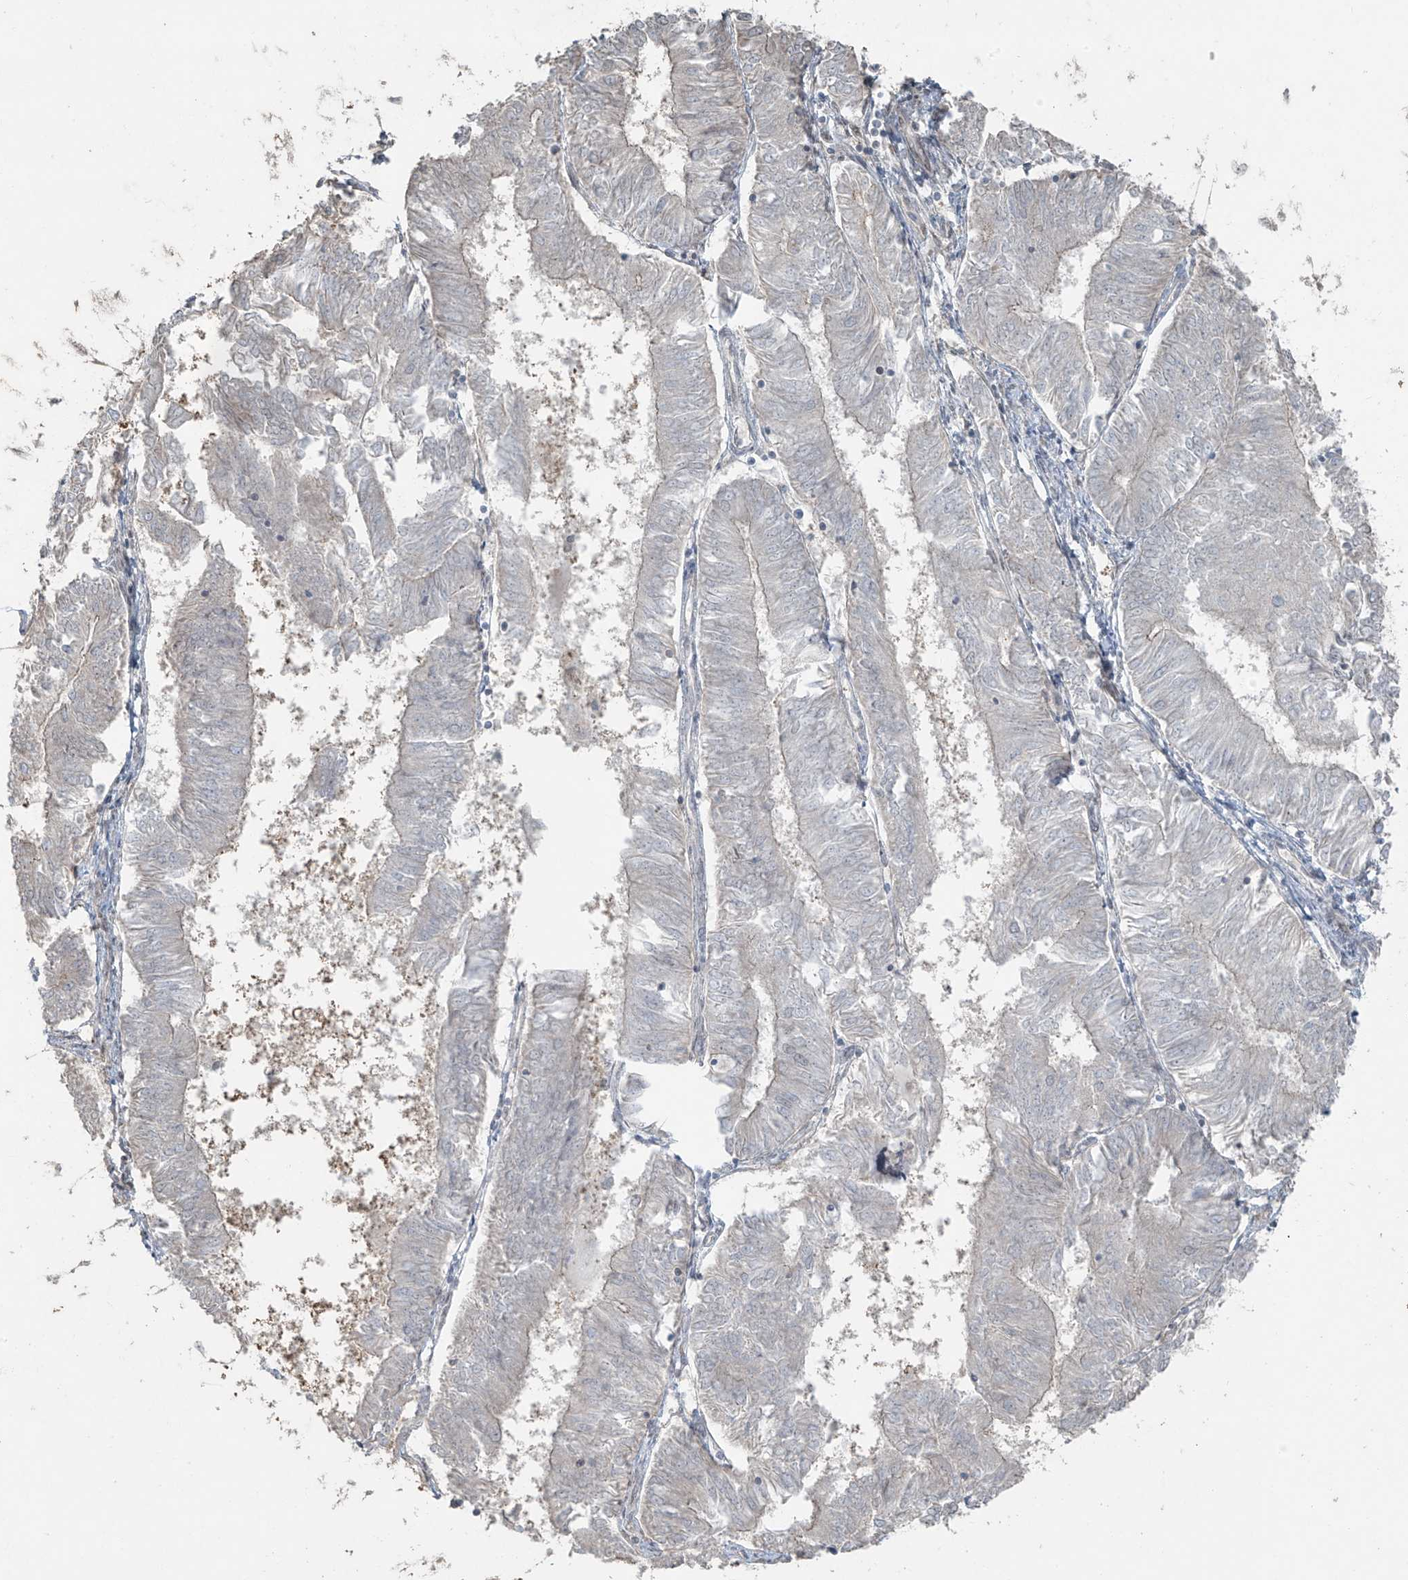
{"staining": {"intensity": "negative", "quantity": "none", "location": "none"}, "tissue": "endometrial cancer", "cell_type": "Tumor cells", "image_type": "cancer", "snomed": [{"axis": "morphology", "description": "Adenocarcinoma, NOS"}, {"axis": "topography", "description": "Endometrium"}], "caption": "Endometrial cancer (adenocarcinoma) was stained to show a protein in brown. There is no significant staining in tumor cells. (DAB (3,3'-diaminobenzidine) immunohistochemistry with hematoxylin counter stain).", "gene": "TTC22", "patient": {"sex": "female", "age": 58}}